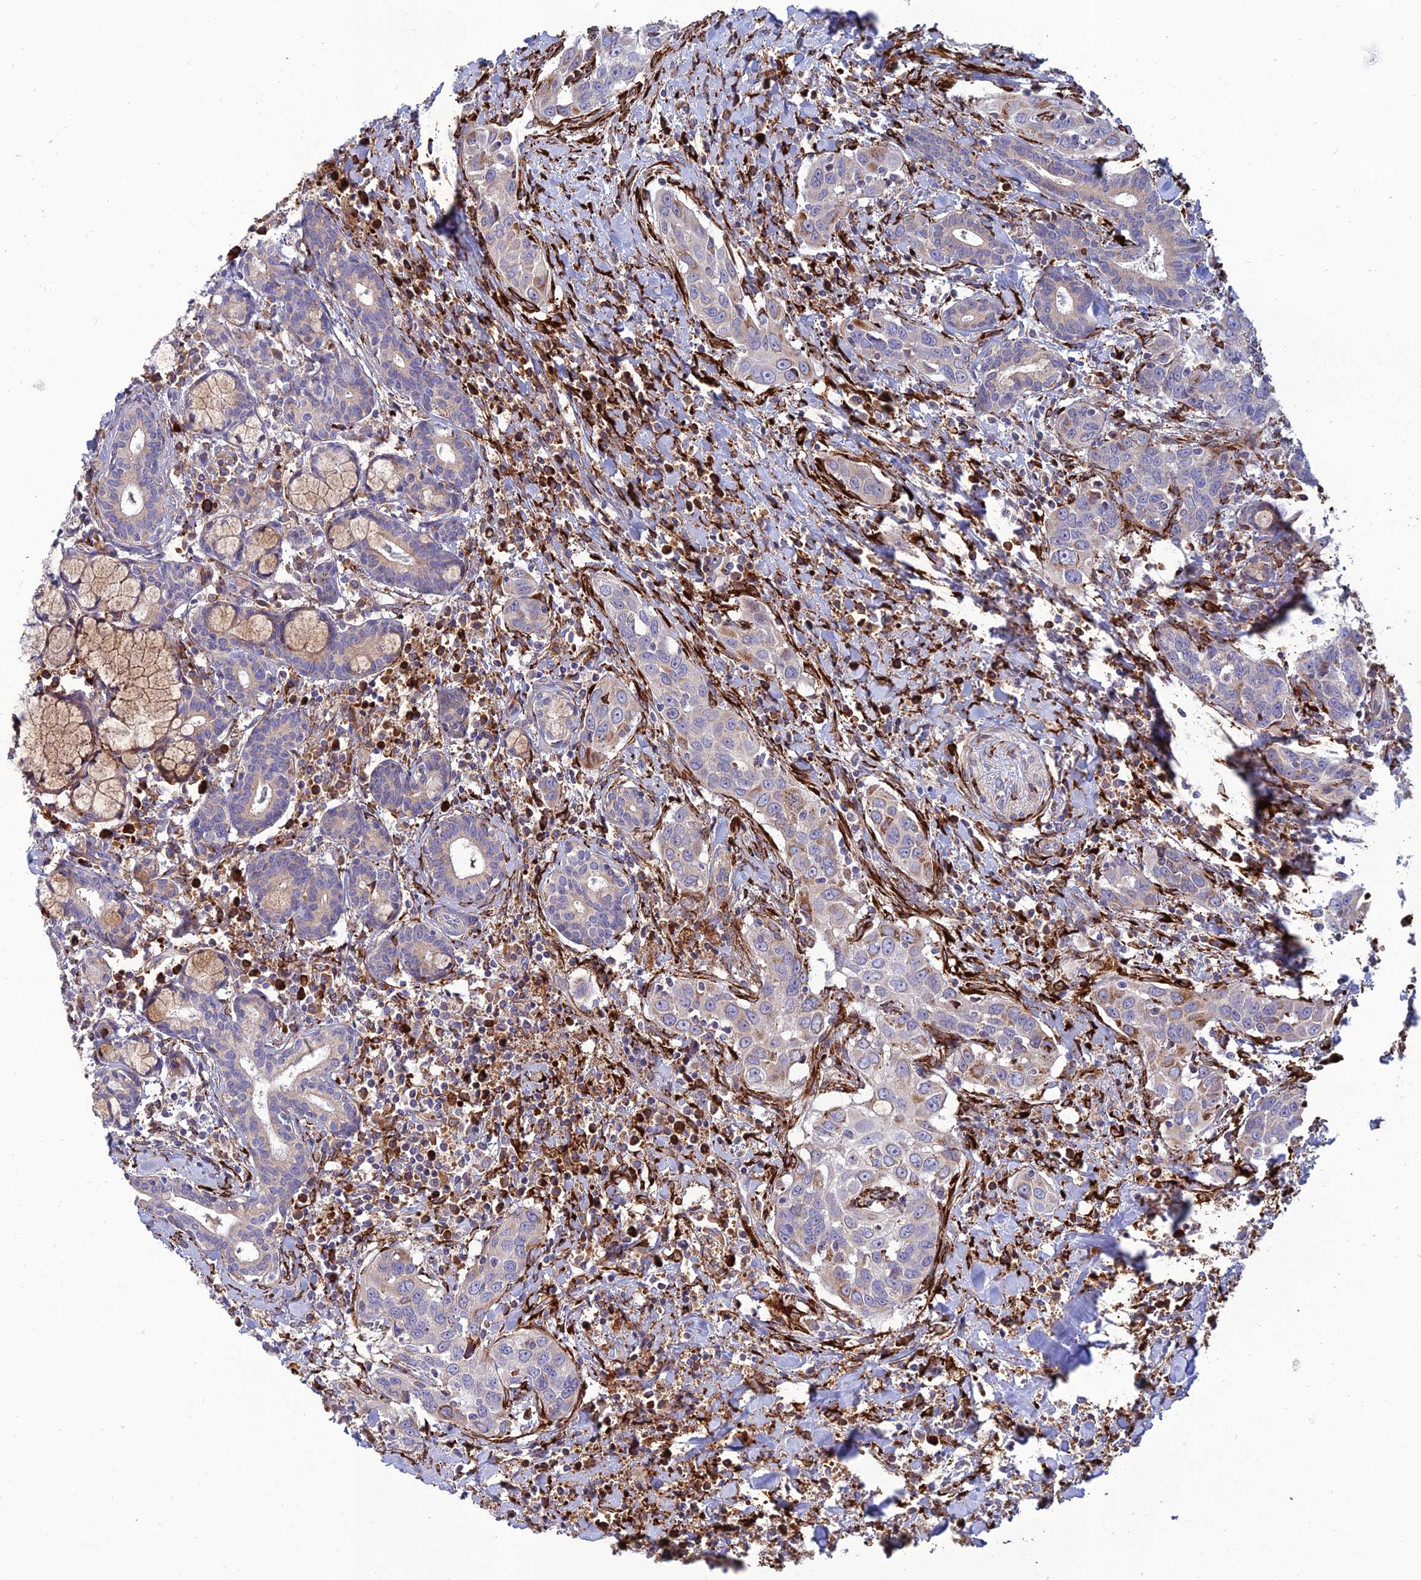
{"staining": {"intensity": "weak", "quantity": "<25%", "location": "cytoplasmic/membranous"}, "tissue": "head and neck cancer", "cell_type": "Tumor cells", "image_type": "cancer", "snomed": [{"axis": "morphology", "description": "Squamous cell carcinoma, NOS"}, {"axis": "topography", "description": "Oral tissue"}, {"axis": "topography", "description": "Head-Neck"}], "caption": "IHC of human squamous cell carcinoma (head and neck) exhibits no expression in tumor cells.", "gene": "RCN3", "patient": {"sex": "female", "age": 50}}